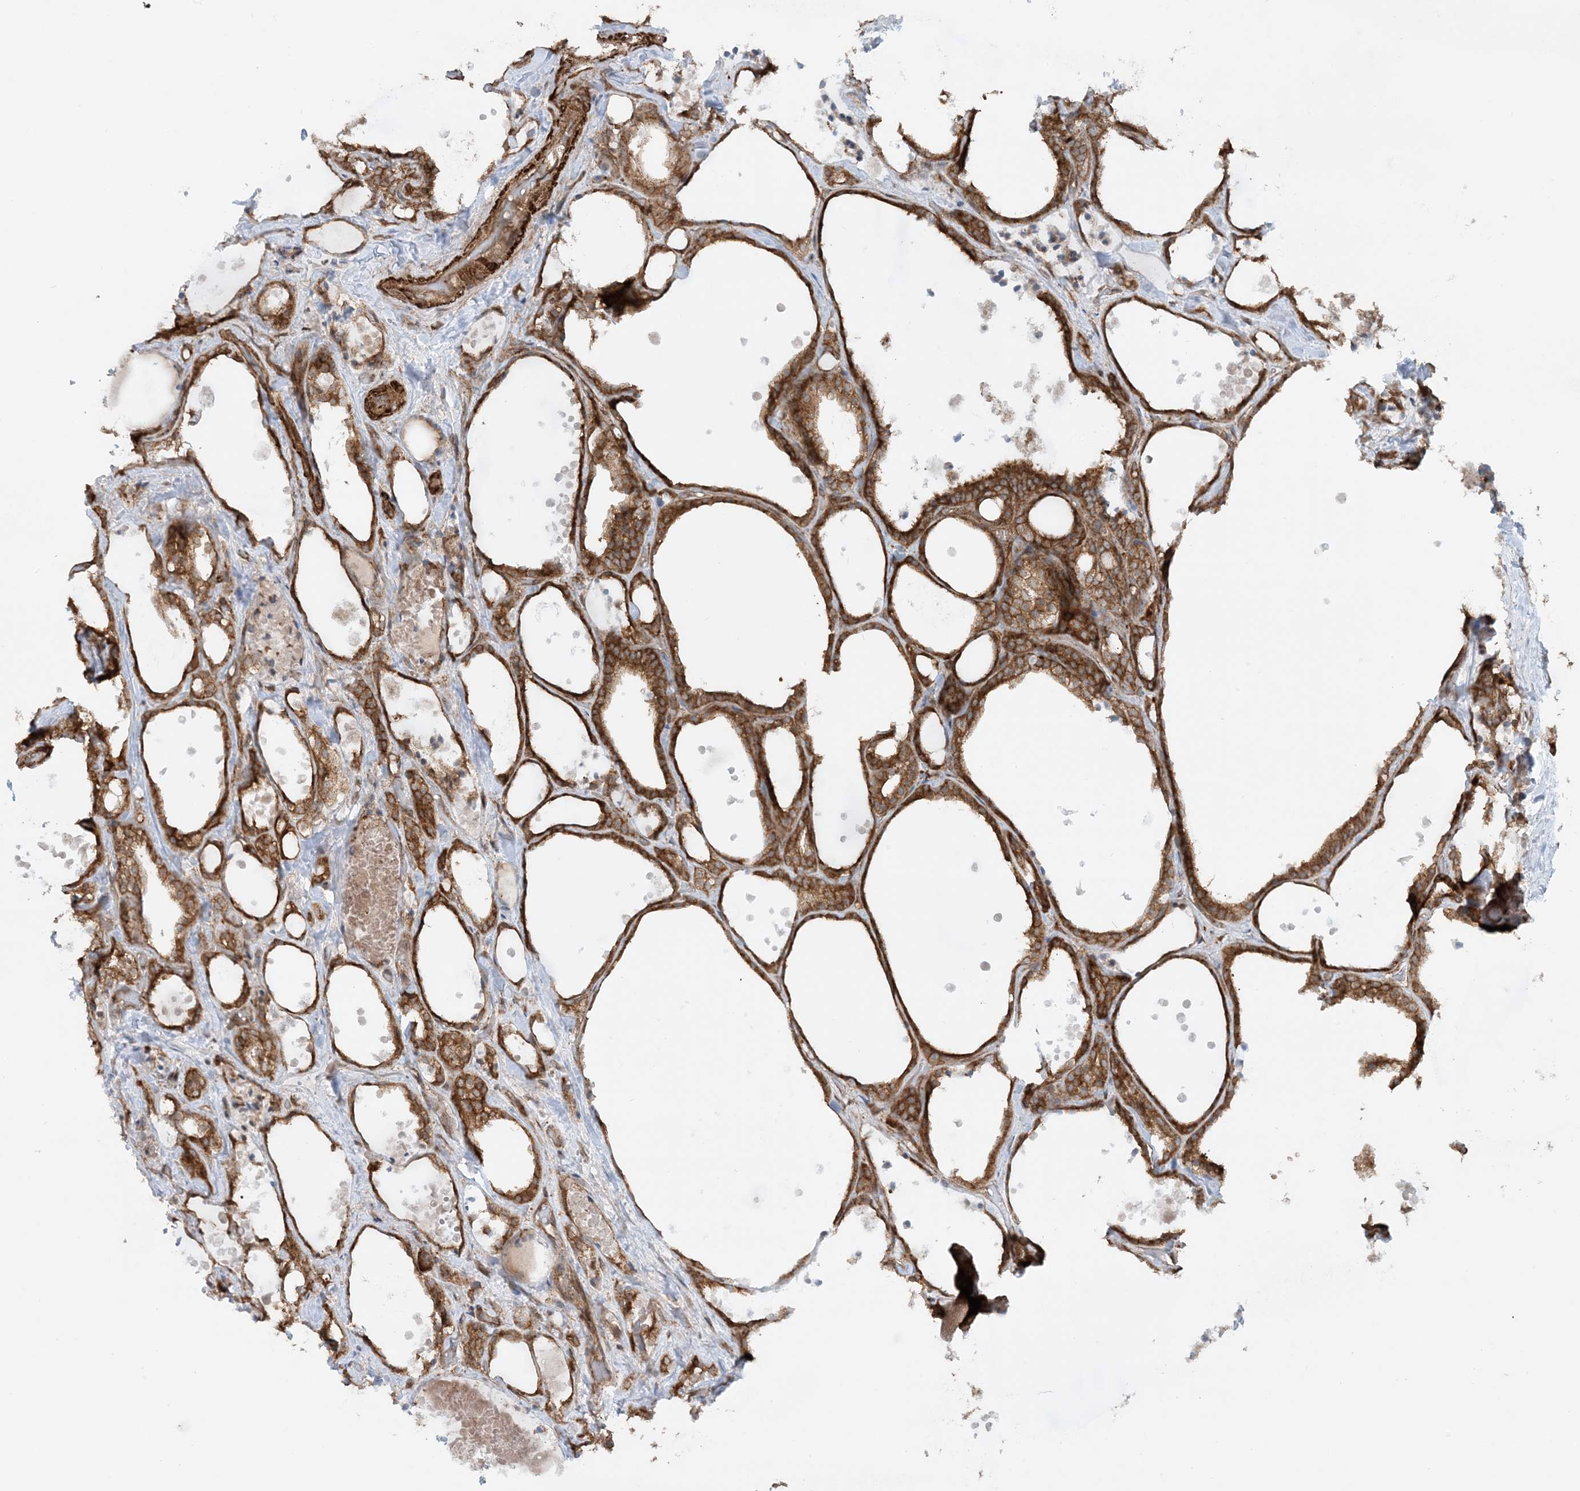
{"staining": {"intensity": "strong", "quantity": ">75%", "location": "cytoplasmic/membranous"}, "tissue": "thyroid cancer", "cell_type": "Tumor cells", "image_type": "cancer", "snomed": [{"axis": "morphology", "description": "Papillary adenocarcinoma, NOS"}, {"axis": "topography", "description": "Thyroid gland"}], "caption": "Human papillary adenocarcinoma (thyroid) stained with a protein marker shows strong staining in tumor cells.", "gene": "STAM2", "patient": {"sex": "male", "age": 77}}